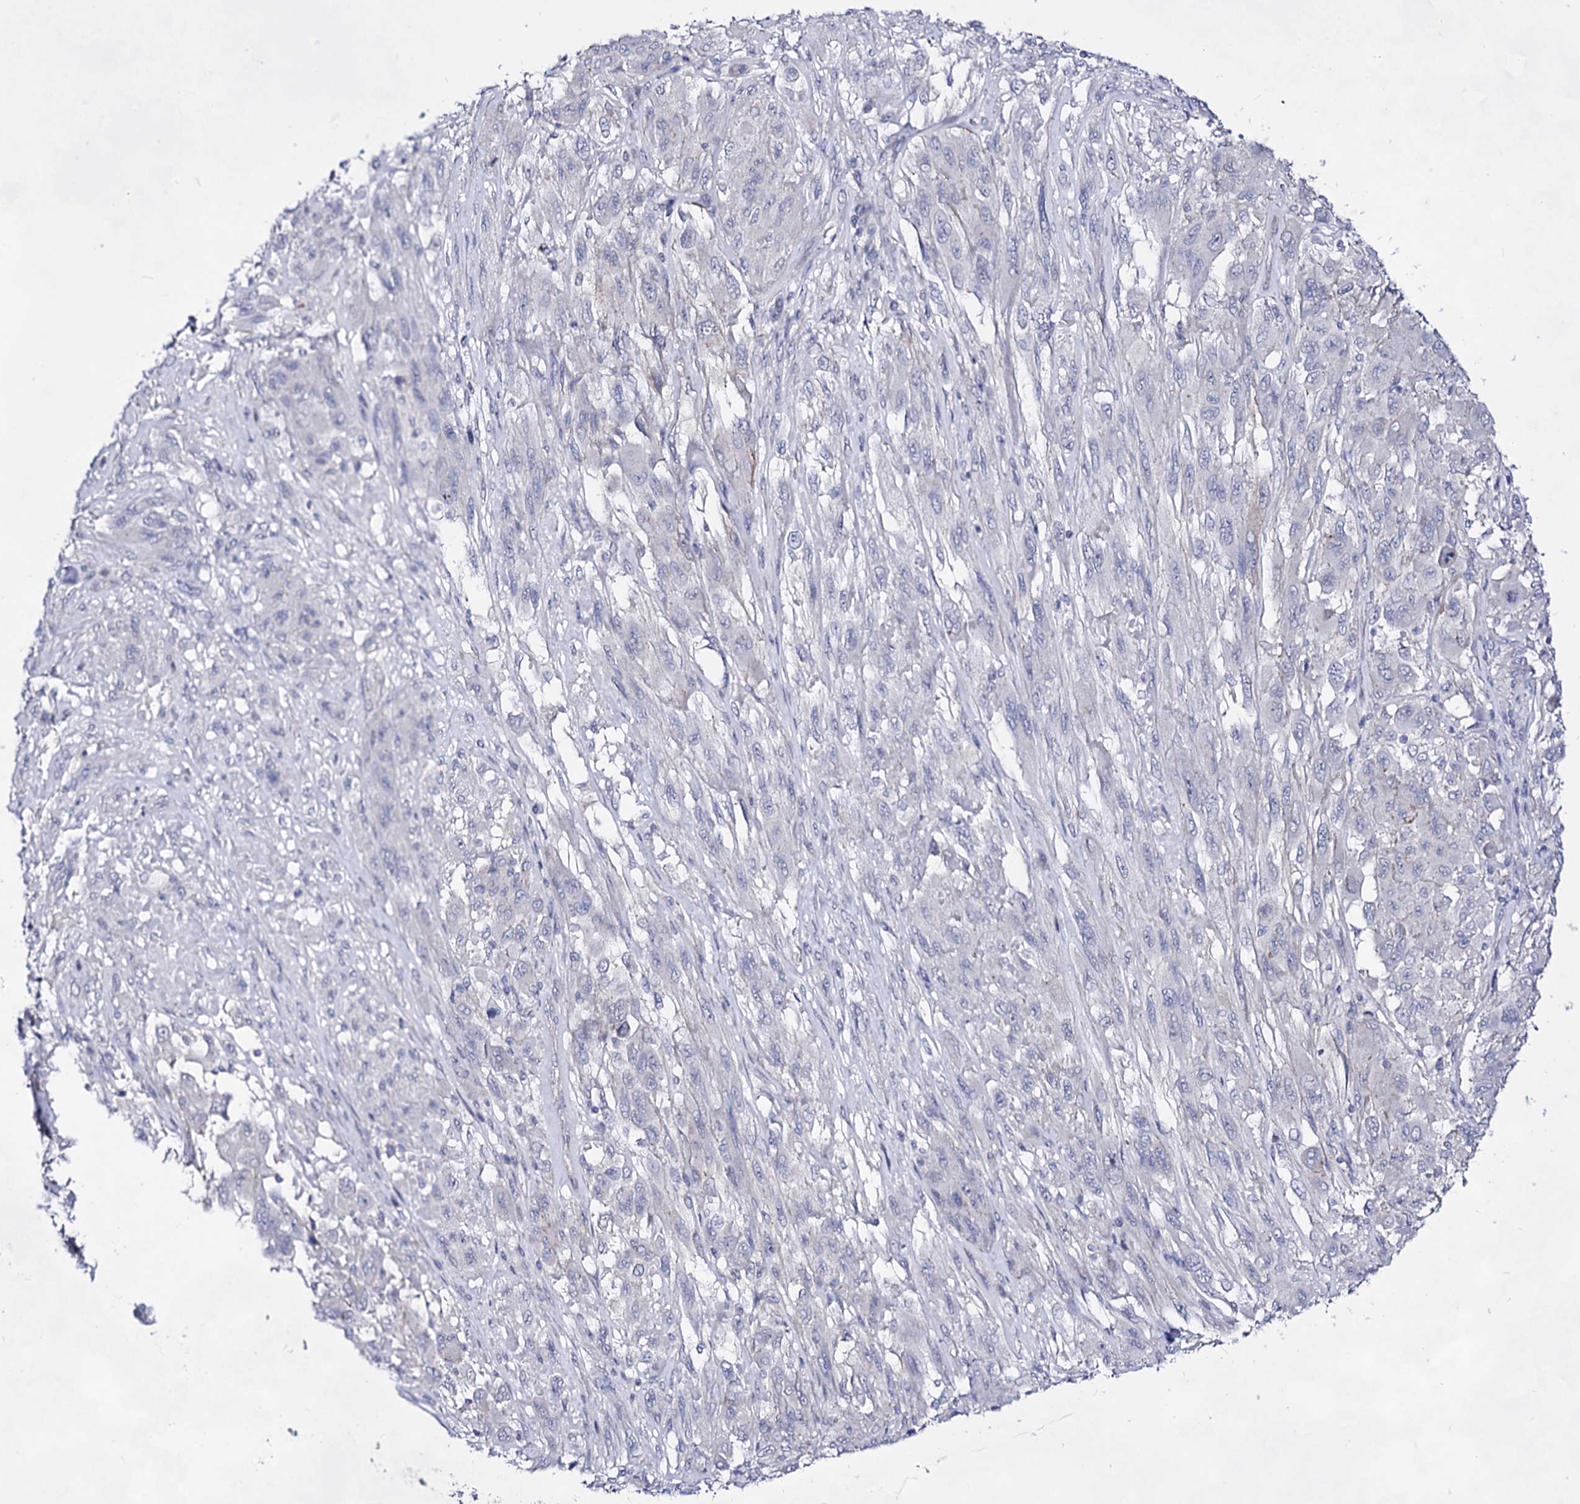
{"staining": {"intensity": "negative", "quantity": "none", "location": "none"}, "tissue": "melanoma", "cell_type": "Tumor cells", "image_type": "cancer", "snomed": [{"axis": "morphology", "description": "Malignant melanoma, NOS"}, {"axis": "topography", "description": "Skin"}], "caption": "The IHC micrograph has no significant staining in tumor cells of malignant melanoma tissue.", "gene": "PLIN1", "patient": {"sex": "female", "age": 91}}